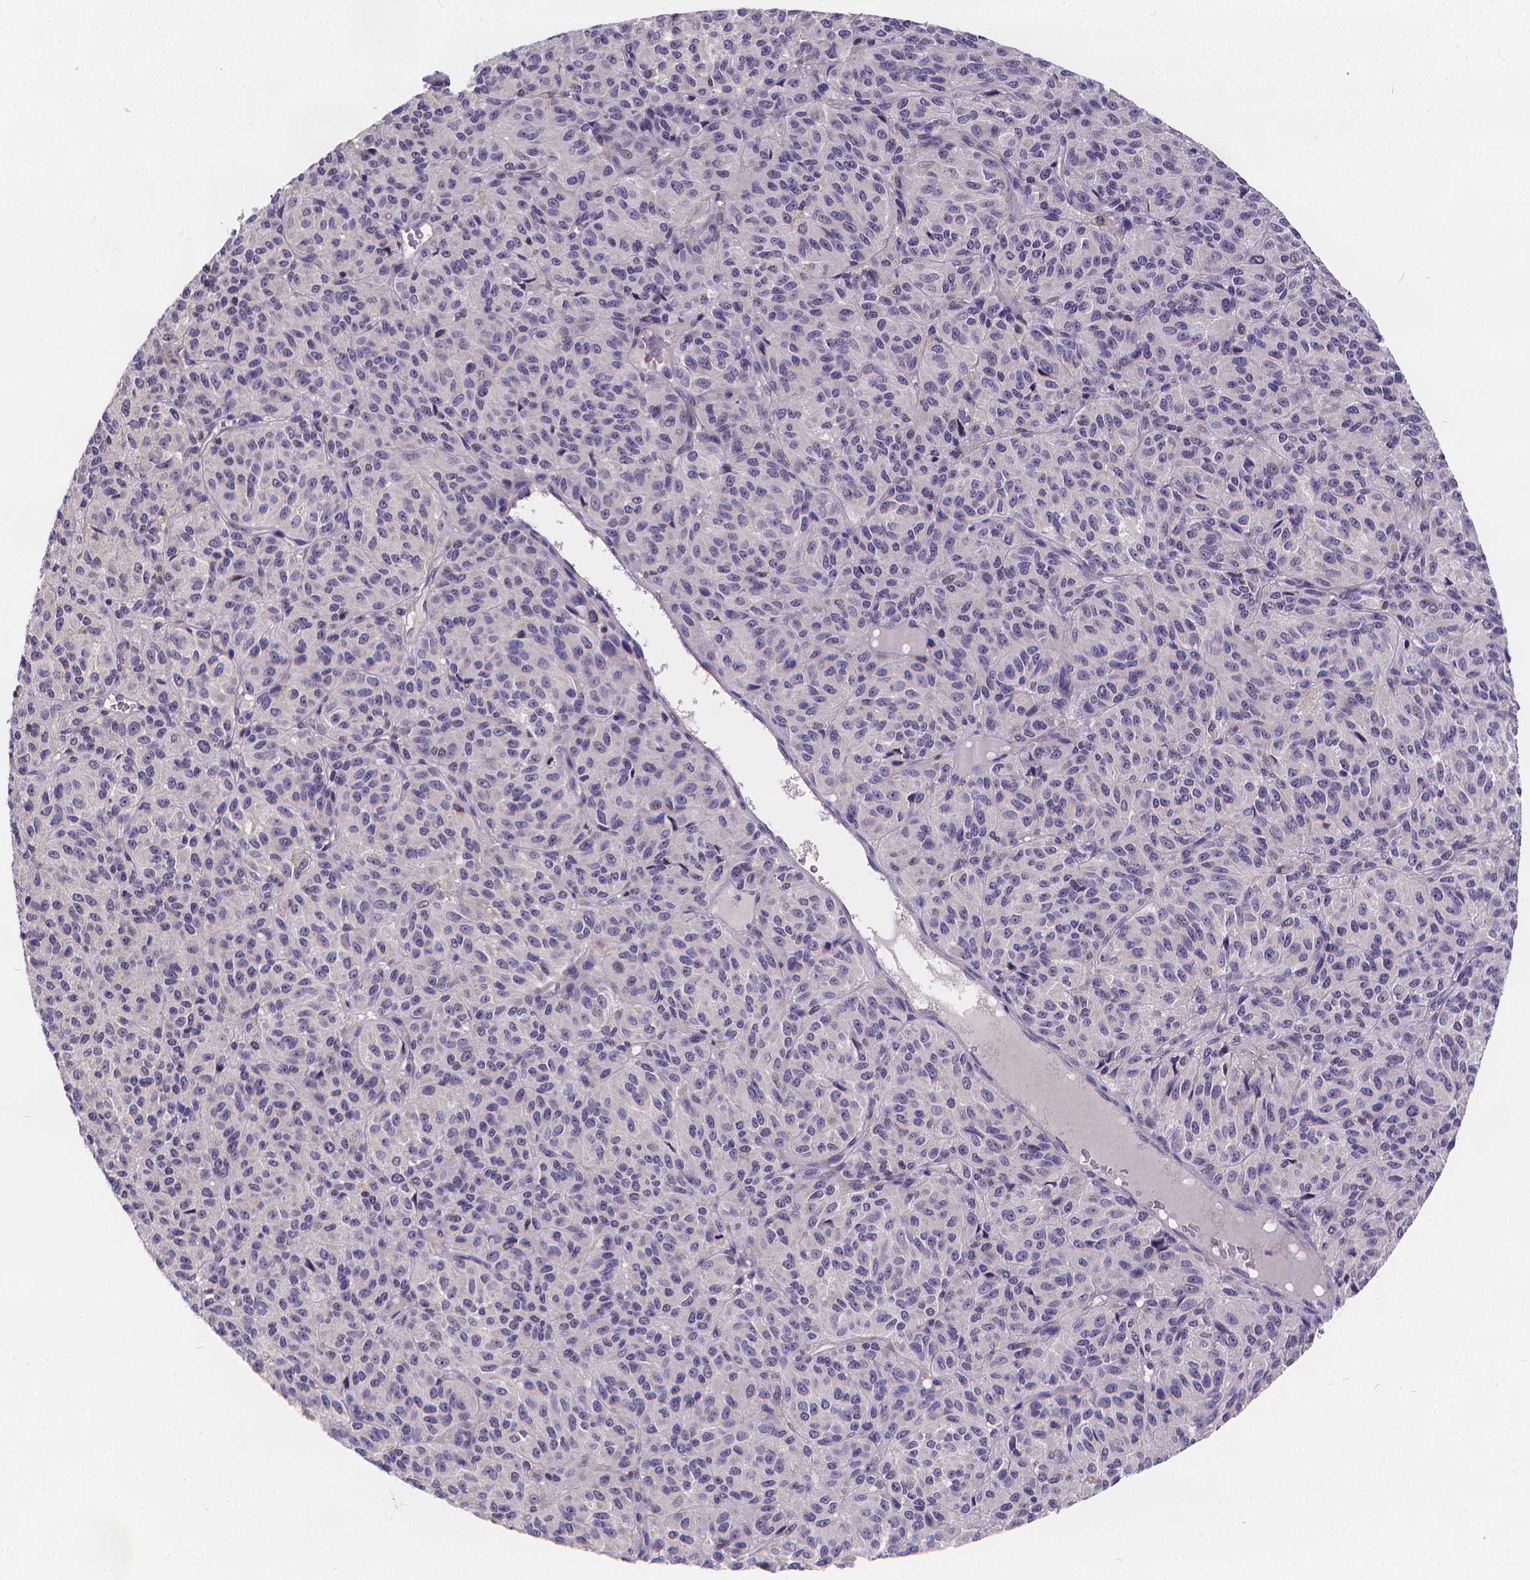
{"staining": {"intensity": "negative", "quantity": "none", "location": "none"}, "tissue": "melanoma", "cell_type": "Tumor cells", "image_type": "cancer", "snomed": [{"axis": "morphology", "description": "Malignant melanoma, Metastatic site"}, {"axis": "topography", "description": "Brain"}], "caption": "Immunohistochemistry image of melanoma stained for a protein (brown), which demonstrates no staining in tumor cells. Brightfield microscopy of immunohistochemistry stained with DAB (brown) and hematoxylin (blue), captured at high magnification.", "gene": "GLRB", "patient": {"sex": "female", "age": 56}}